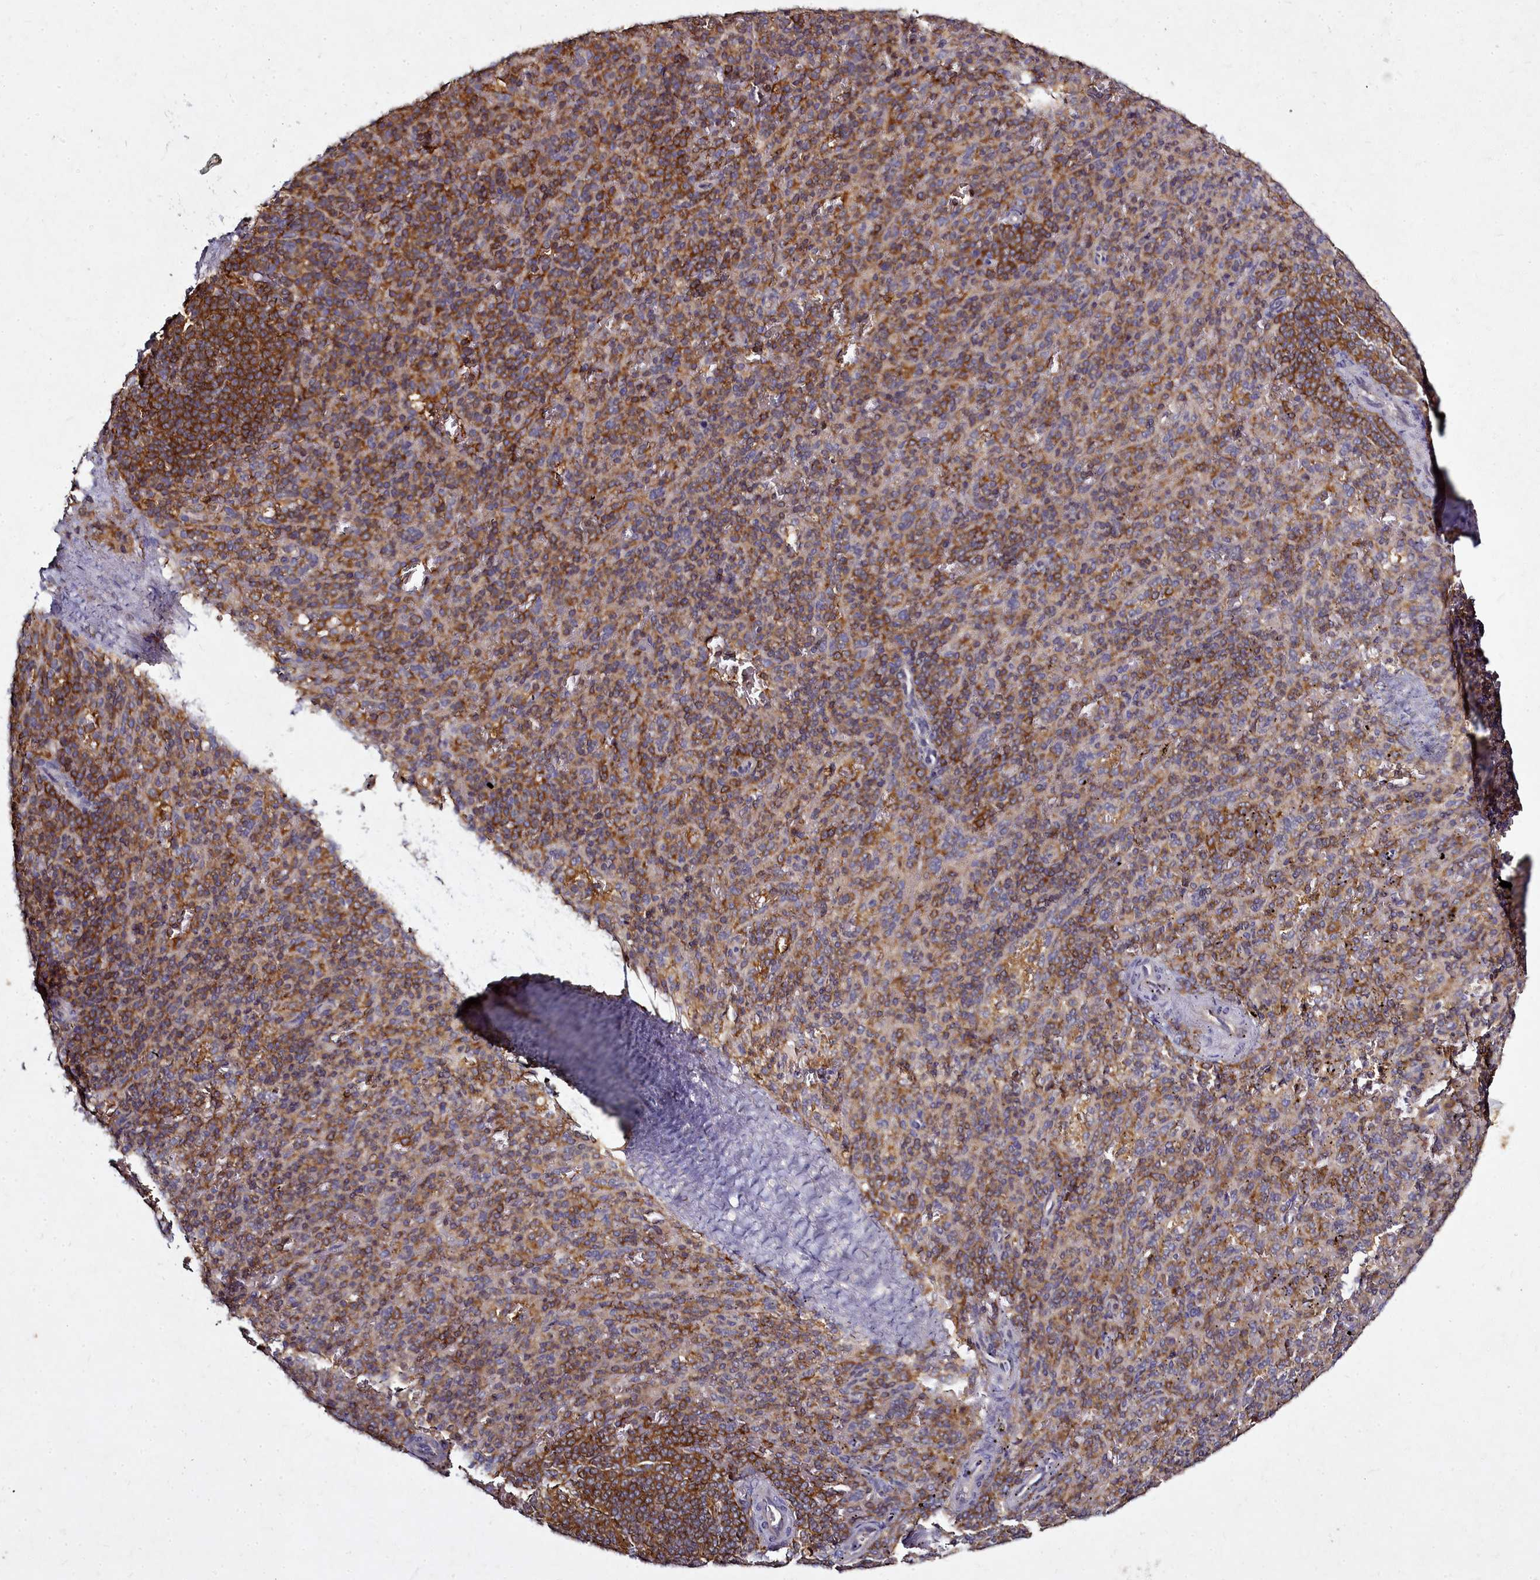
{"staining": {"intensity": "moderate", "quantity": "25%-75%", "location": "cytoplasmic/membranous"}, "tissue": "spleen", "cell_type": "Cells in red pulp", "image_type": "normal", "snomed": [{"axis": "morphology", "description": "Normal tissue, NOS"}, {"axis": "topography", "description": "Spleen"}], "caption": "Immunohistochemistry of normal human spleen demonstrates medium levels of moderate cytoplasmic/membranous expression in about 25%-75% of cells in red pulp. The protein of interest is stained brown, and the nuclei are stained in blue (DAB IHC with brightfield microscopy, high magnification).", "gene": "NCKAP1L", "patient": {"sex": "male", "age": 82}}